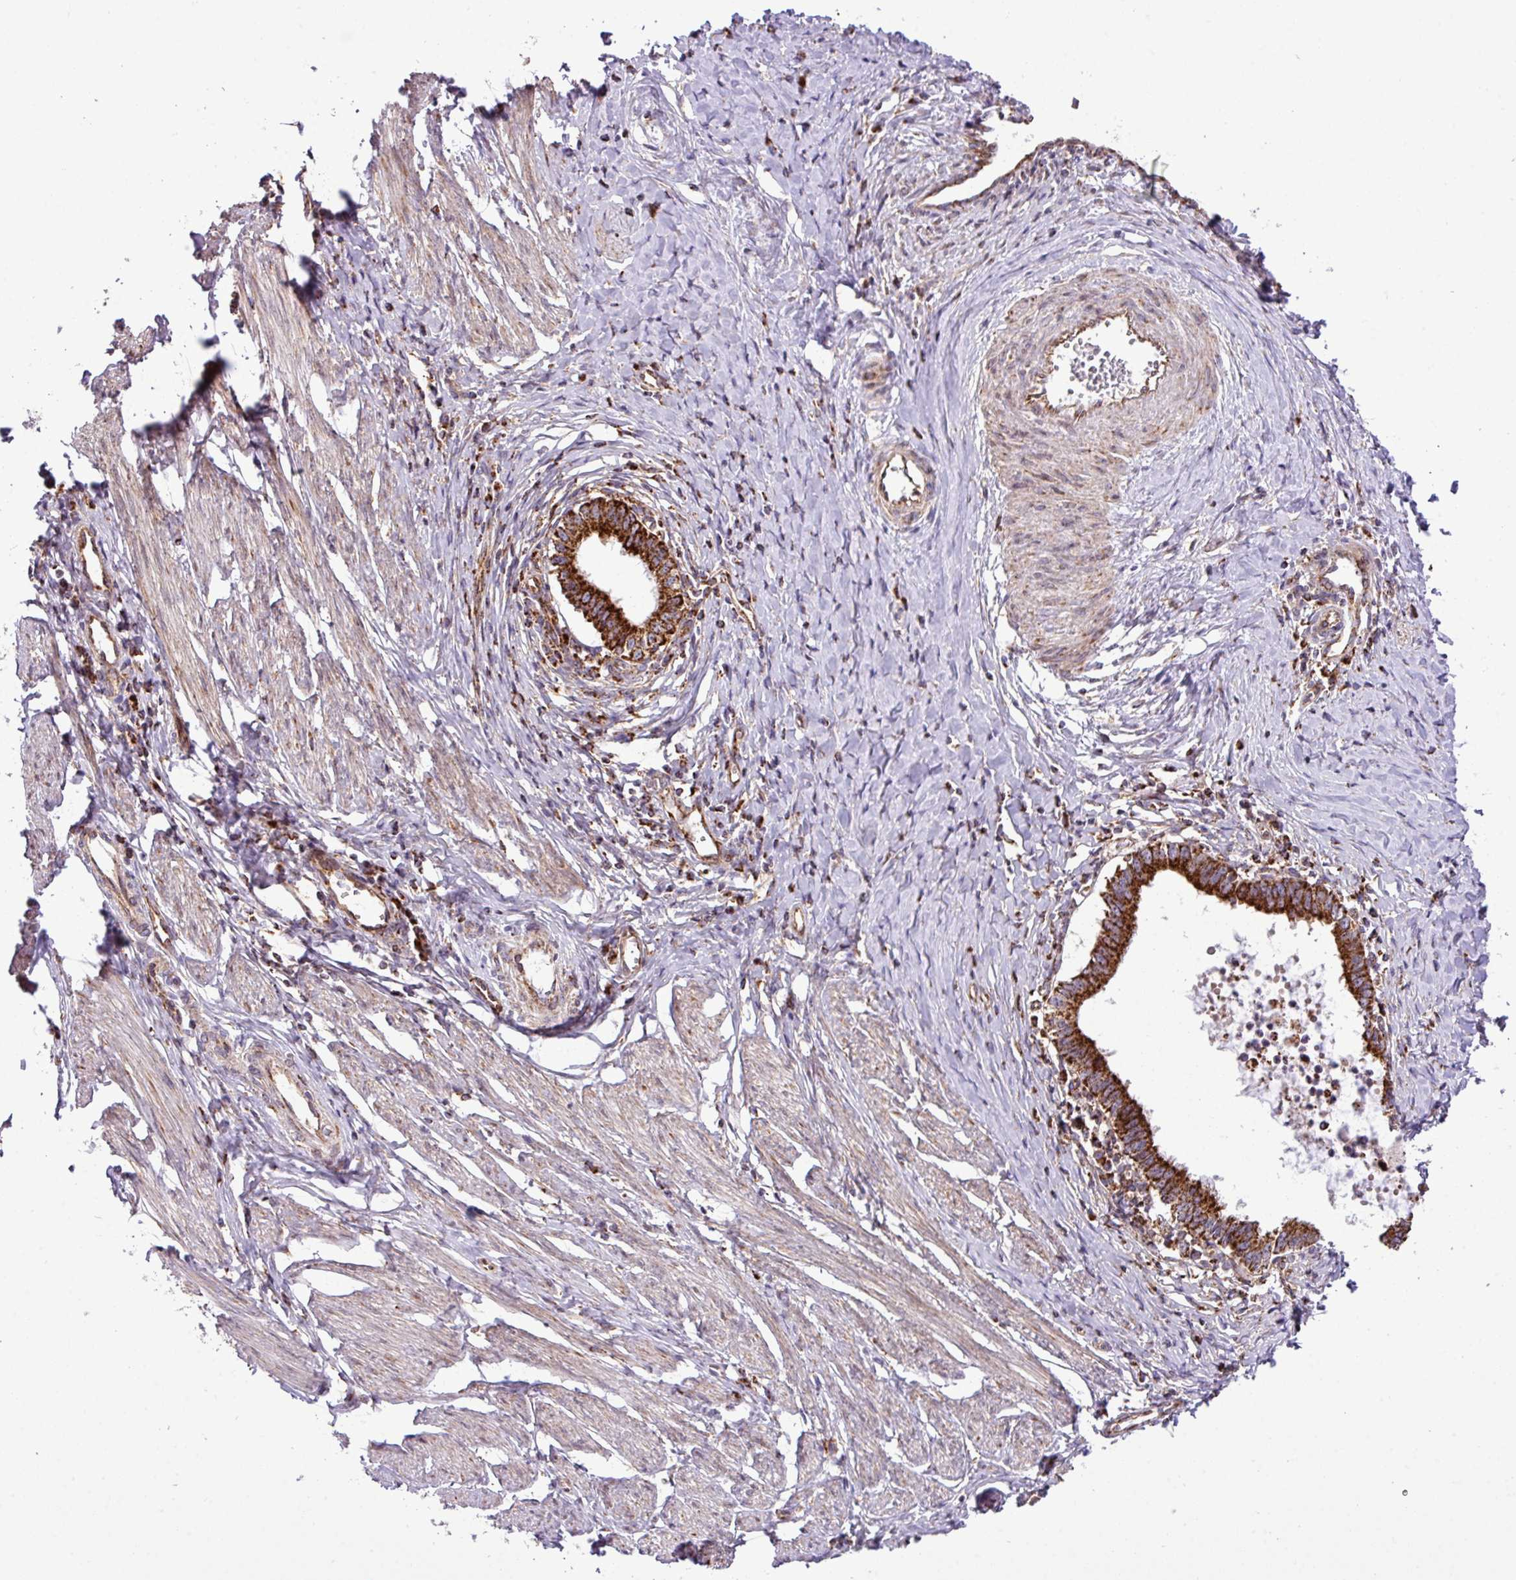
{"staining": {"intensity": "strong", "quantity": ">75%", "location": "cytoplasmic/membranous"}, "tissue": "cervical cancer", "cell_type": "Tumor cells", "image_type": "cancer", "snomed": [{"axis": "morphology", "description": "Adenocarcinoma, NOS"}, {"axis": "topography", "description": "Cervix"}], "caption": "The micrograph reveals staining of cervical cancer, revealing strong cytoplasmic/membranous protein staining (brown color) within tumor cells.", "gene": "ZNF569", "patient": {"sex": "female", "age": 36}}